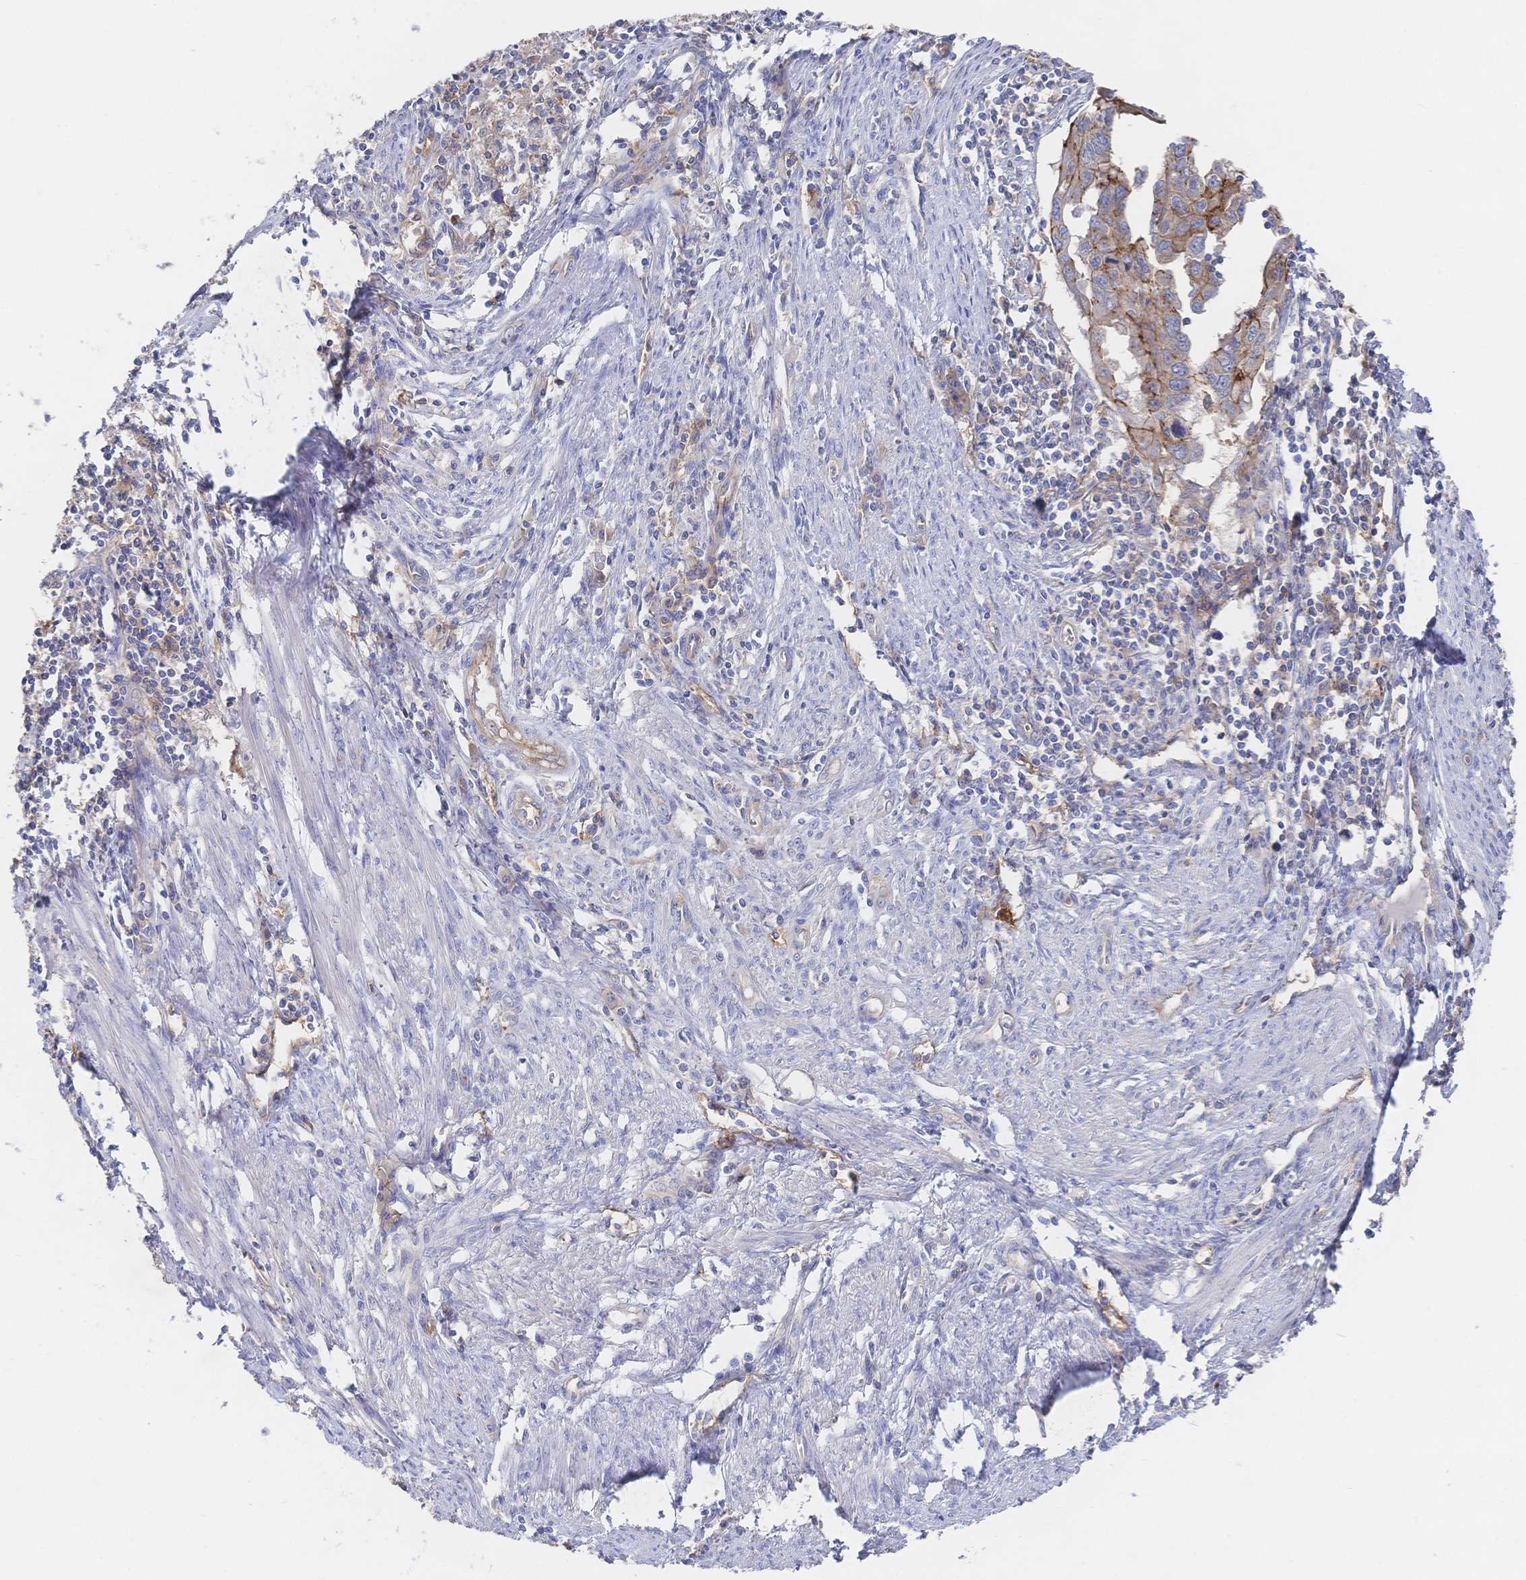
{"staining": {"intensity": "moderate", "quantity": ">75%", "location": "cytoplasmic/membranous"}, "tissue": "endometrial cancer", "cell_type": "Tumor cells", "image_type": "cancer", "snomed": [{"axis": "morphology", "description": "Adenocarcinoma, NOS"}, {"axis": "topography", "description": "Endometrium"}], "caption": "Endometrial adenocarcinoma stained with DAB (3,3'-diaminobenzidine) IHC demonstrates medium levels of moderate cytoplasmic/membranous expression in approximately >75% of tumor cells.", "gene": "F11R", "patient": {"sex": "female", "age": 73}}